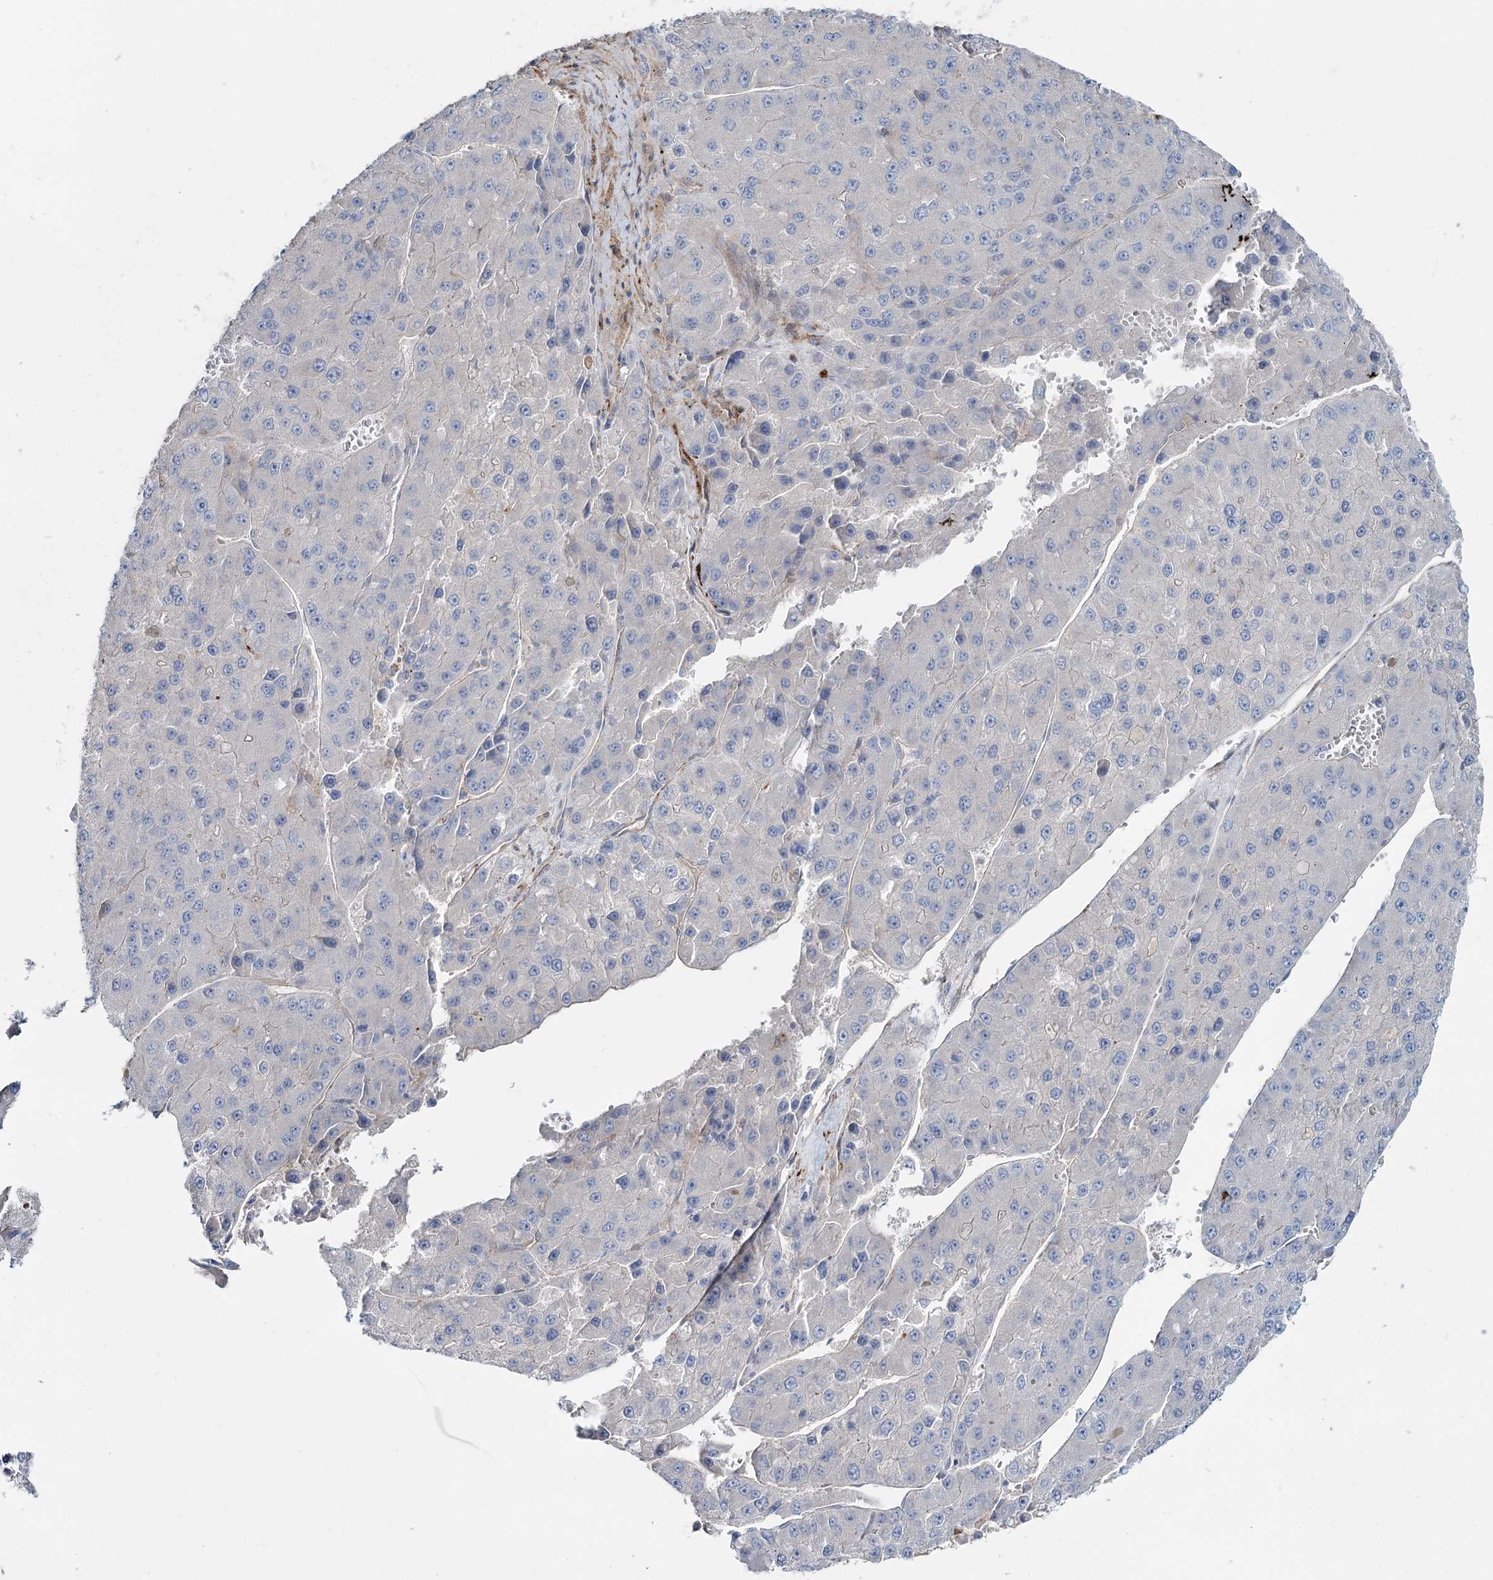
{"staining": {"intensity": "negative", "quantity": "none", "location": "none"}, "tissue": "liver cancer", "cell_type": "Tumor cells", "image_type": "cancer", "snomed": [{"axis": "morphology", "description": "Carcinoma, Hepatocellular, NOS"}, {"axis": "topography", "description": "Liver"}], "caption": "Immunohistochemical staining of human liver cancer reveals no significant staining in tumor cells.", "gene": "SUMF1", "patient": {"sex": "female", "age": 73}}